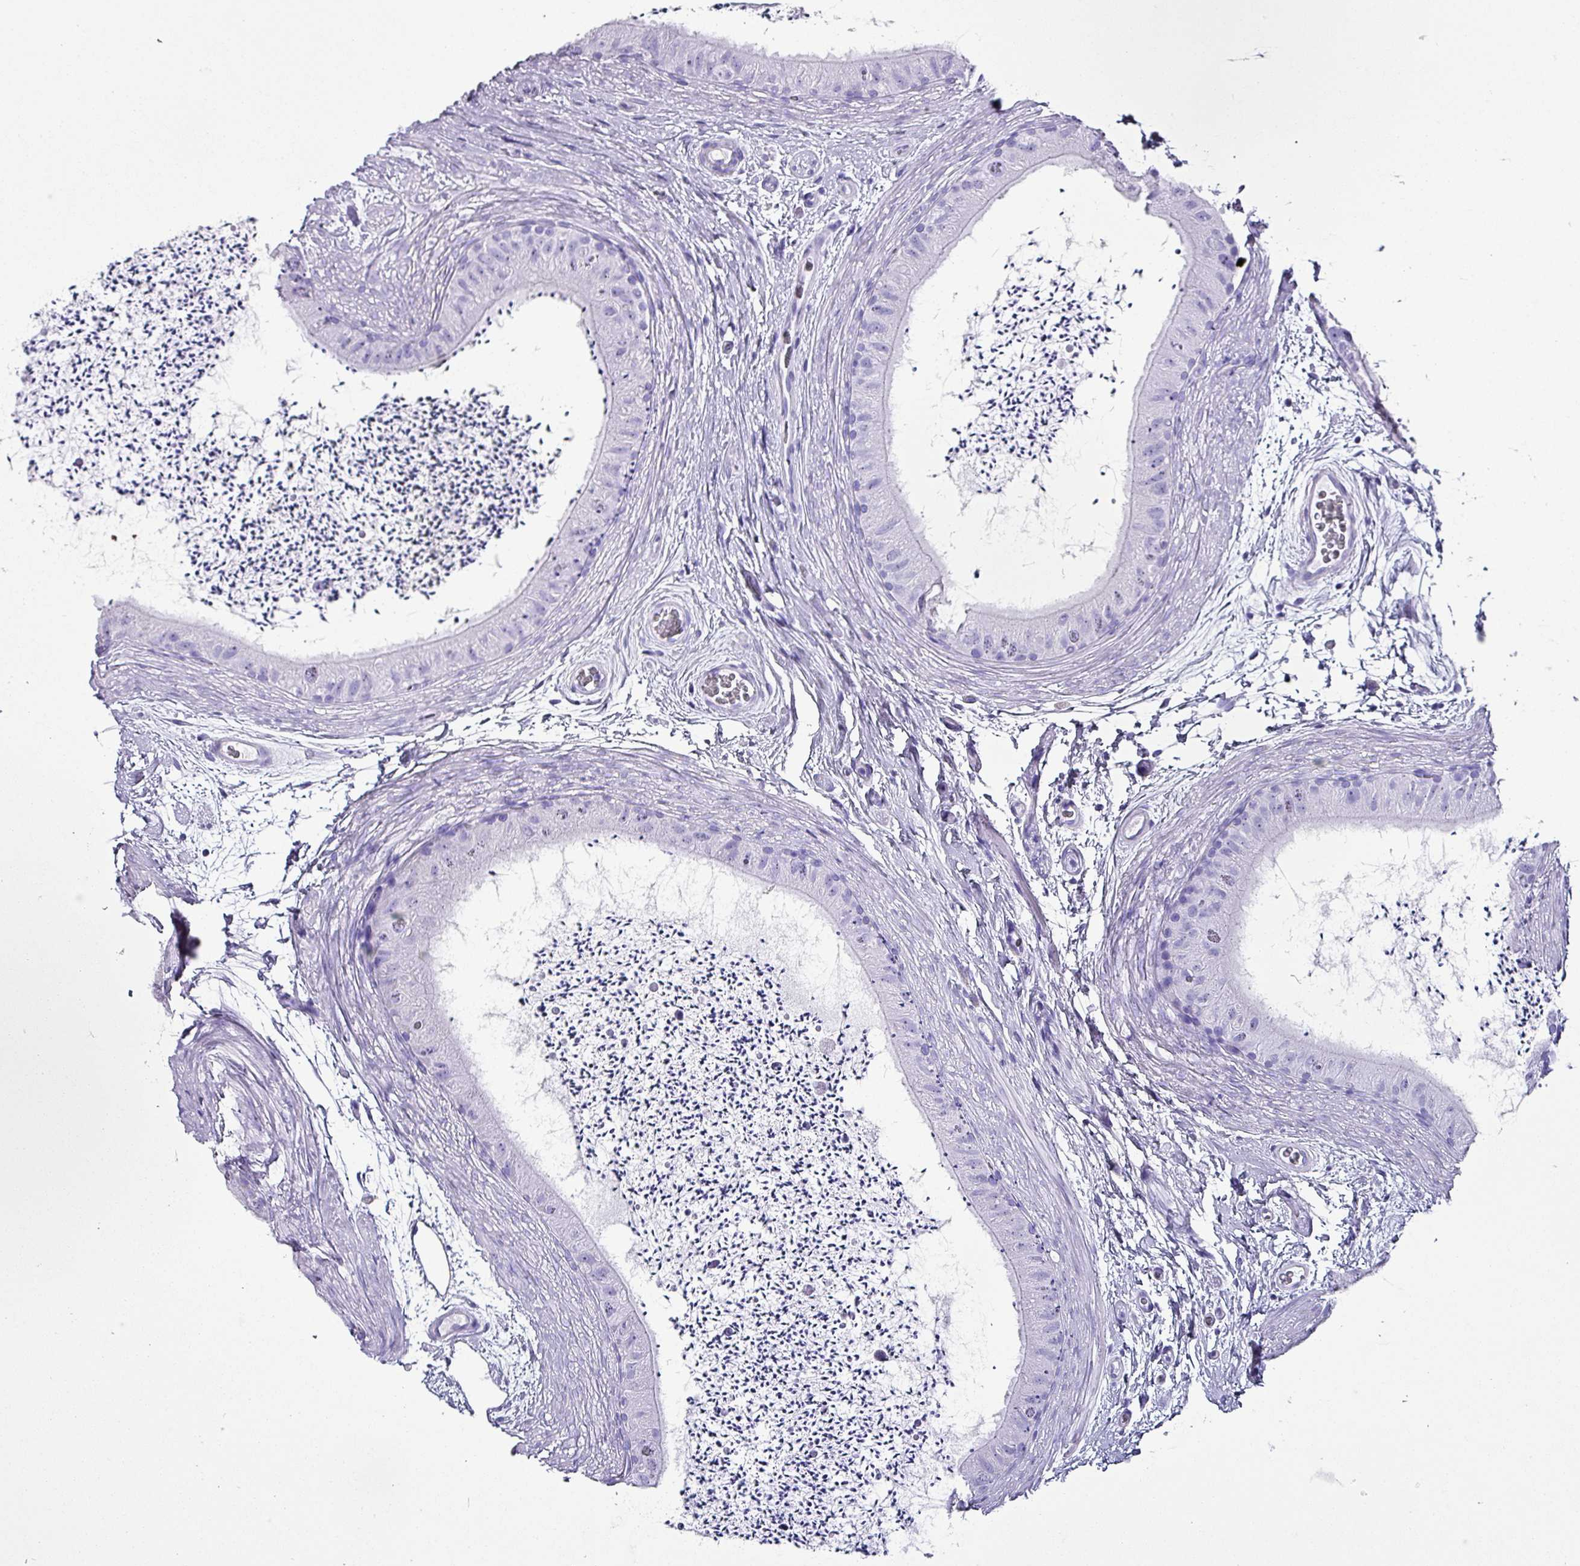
{"staining": {"intensity": "negative", "quantity": "none", "location": "none"}, "tissue": "epididymis", "cell_type": "Glandular cells", "image_type": "normal", "snomed": [{"axis": "morphology", "description": "Normal tissue, NOS"}, {"axis": "topography", "description": "Epididymis"}], "caption": "IHC of normal human epididymis exhibits no positivity in glandular cells.", "gene": "KRT6A", "patient": {"sex": "male", "age": 50}}